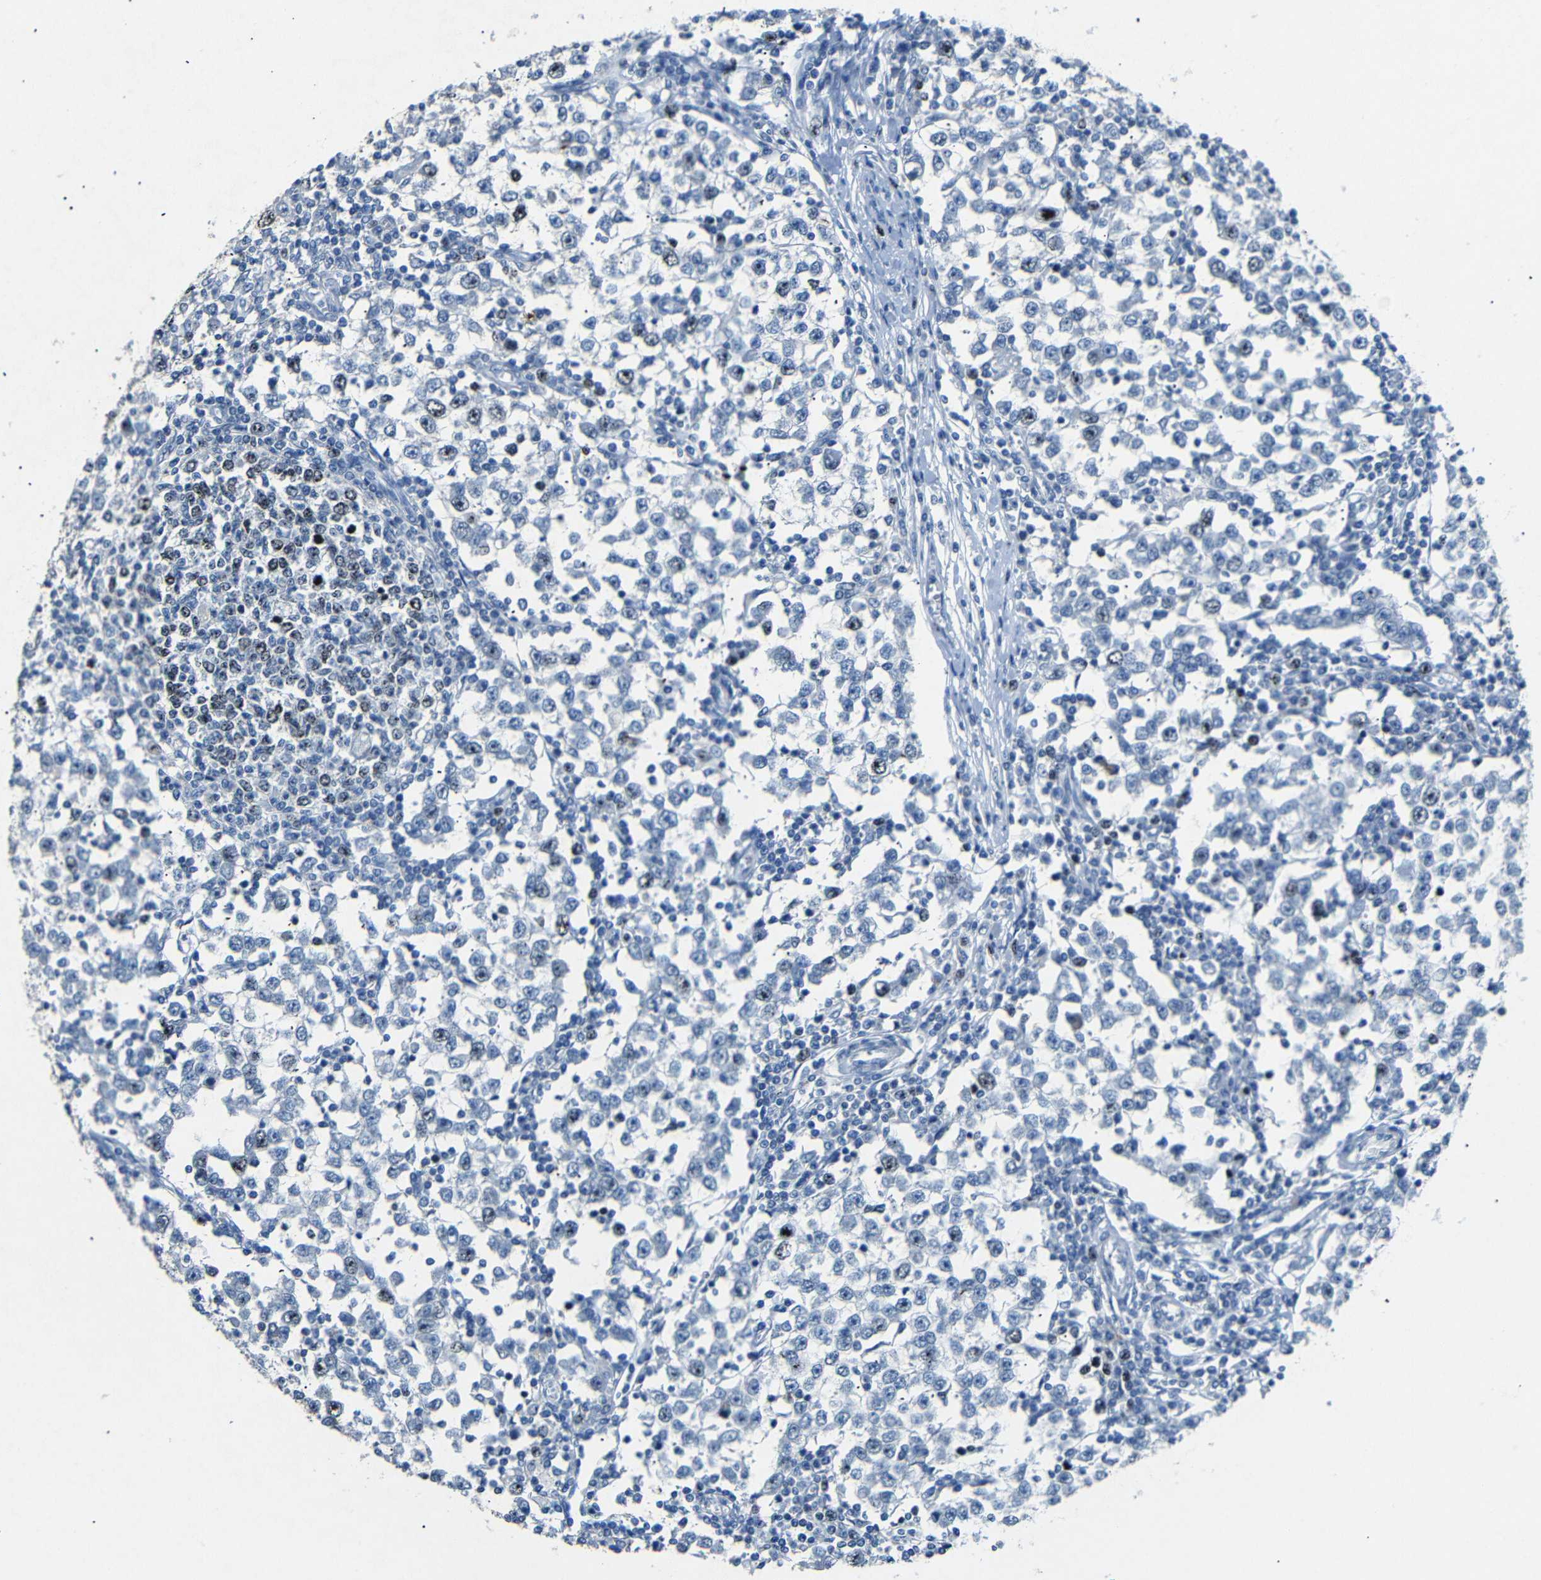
{"staining": {"intensity": "moderate", "quantity": "<25%", "location": "nuclear"}, "tissue": "testis cancer", "cell_type": "Tumor cells", "image_type": "cancer", "snomed": [{"axis": "morphology", "description": "Seminoma, NOS"}, {"axis": "topography", "description": "Testis"}], "caption": "Immunohistochemistry (IHC) of testis cancer (seminoma) shows low levels of moderate nuclear positivity in about <25% of tumor cells.", "gene": "INCENP", "patient": {"sex": "male", "age": 65}}